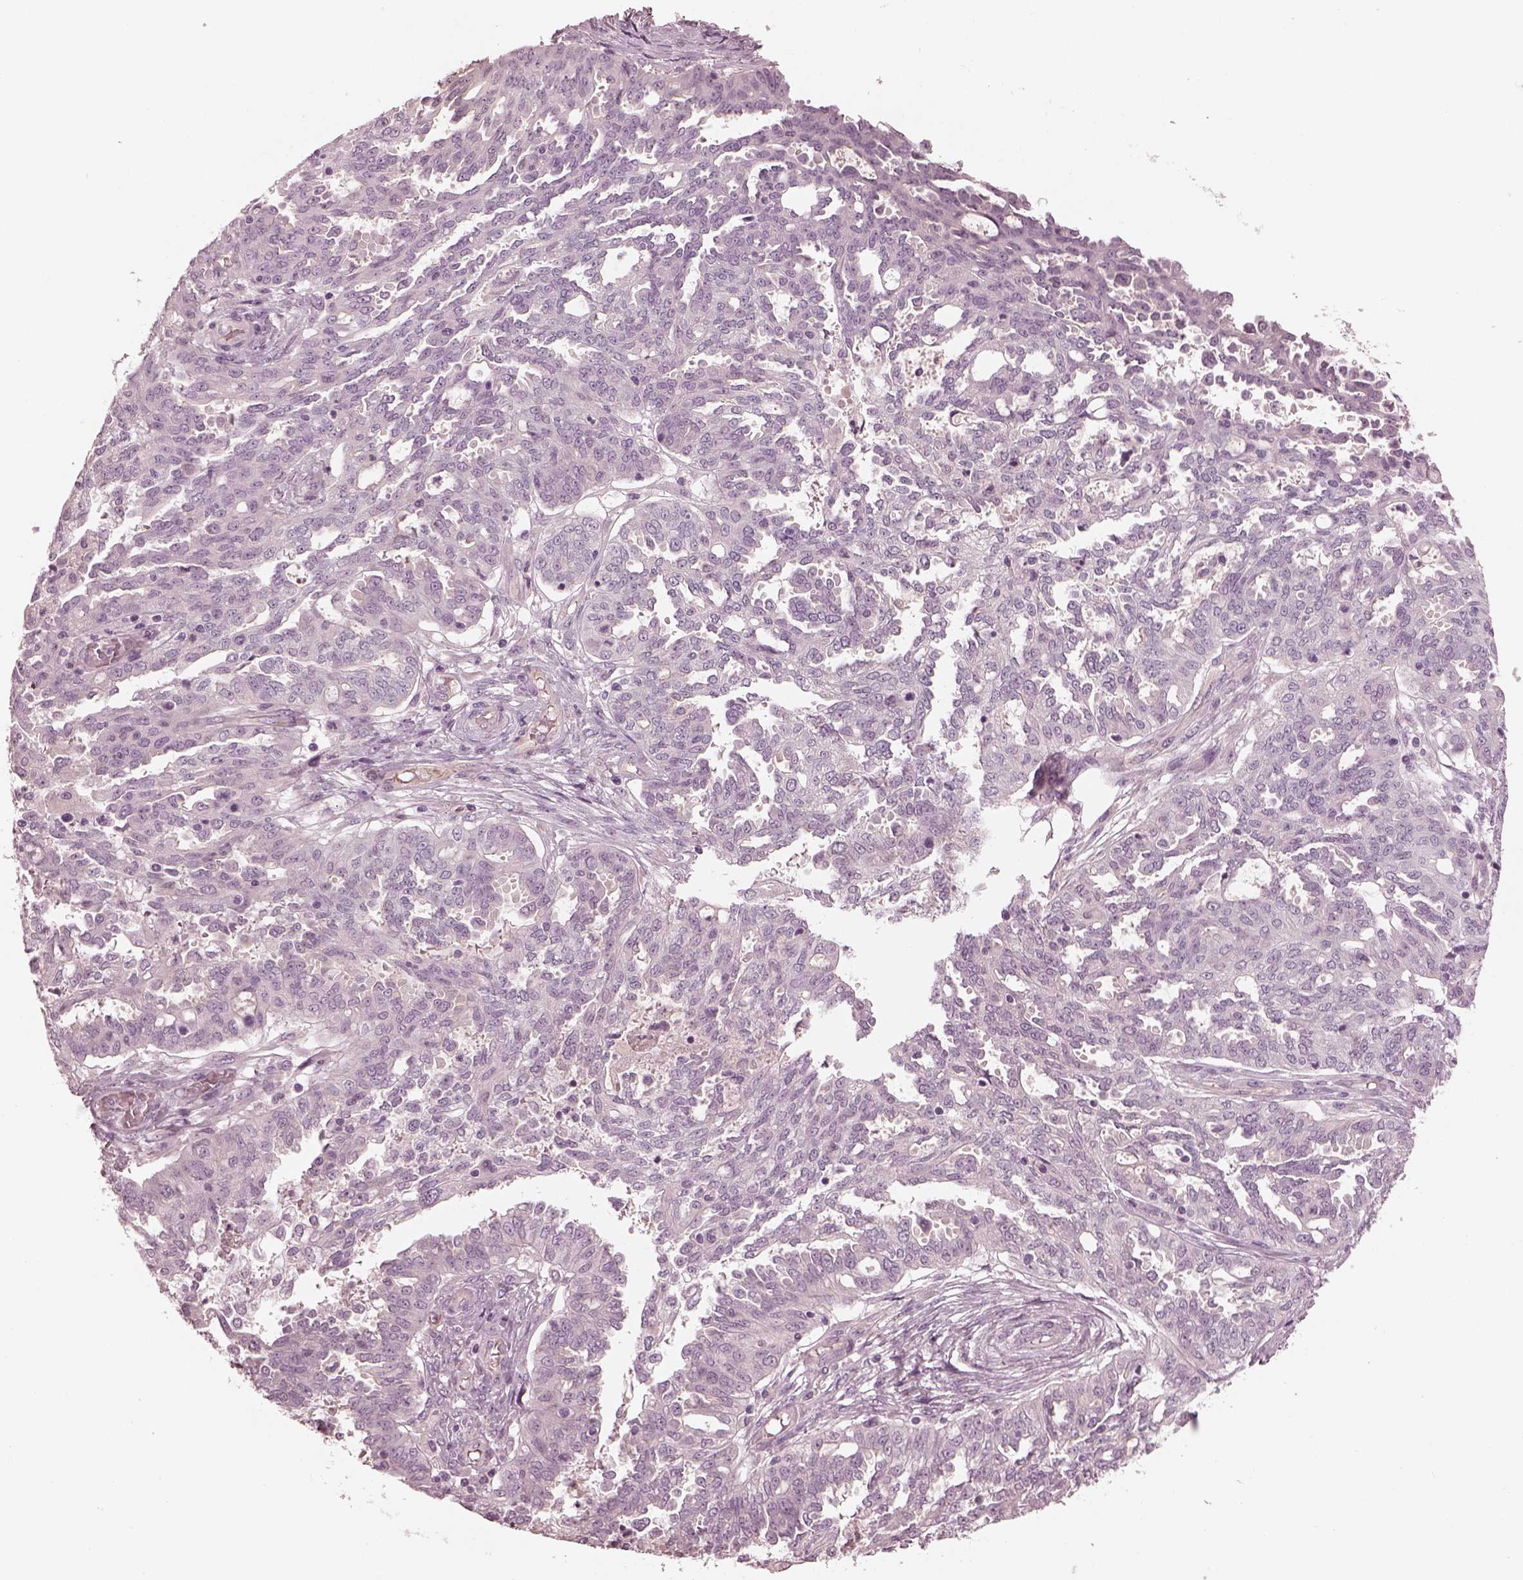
{"staining": {"intensity": "negative", "quantity": "none", "location": "none"}, "tissue": "ovarian cancer", "cell_type": "Tumor cells", "image_type": "cancer", "snomed": [{"axis": "morphology", "description": "Cystadenocarcinoma, serous, NOS"}, {"axis": "topography", "description": "Ovary"}], "caption": "Ovarian cancer was stained to show a protein in brown. There is no significant positivity in tumor cells.", "gene": "EIF4E1B", "patient": {"sex": "female", "age": 67}}